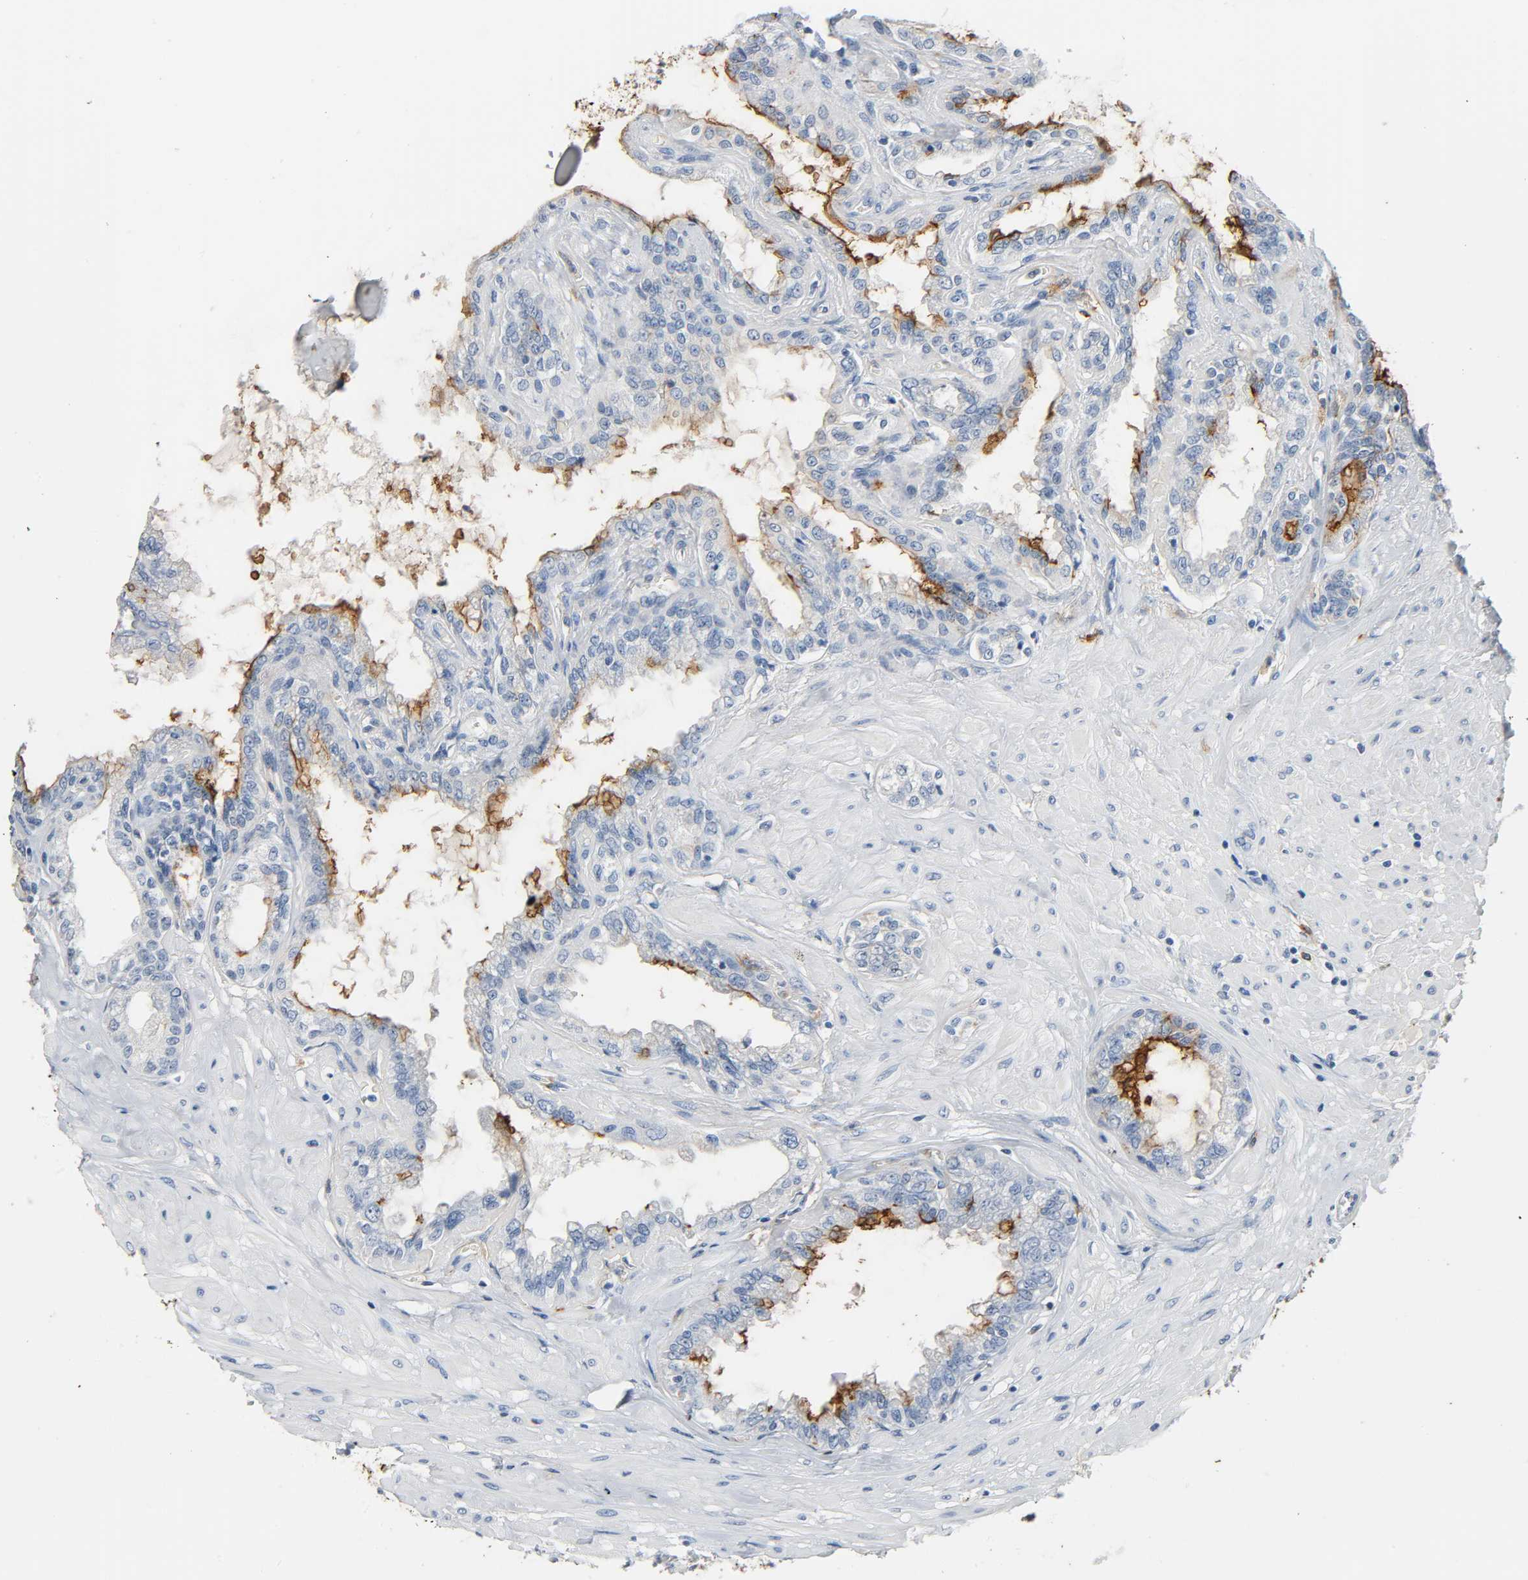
{"staining": {"intensity": "moderate", "quantity": "25%-75%", "location": "cytoplasmic/membranous"}, "tissue": "seminal vesicle", "cell_type": "Glandular cells", "image_type": "normal", "snomed": [{"axis": "morphology", "description": "Normal tissue, NOS"}, {"axis": "morphology", "description": "Inflammation, NOS"}, {"axis": "topography", "description": "Urinary bladder"}, {"axis": "topography", "description": "Prostate"}, {"axis": "topography", "description": "Seminal veicle"}], "caption": "This is a micrograph of IHC staining of unremarkable seminal vesicle, which shows moderate staining in the cytoplasmic/membranous of glandular cells.", "gene": "ANPEP", "patient": {"sex": "male", "age": 82}}